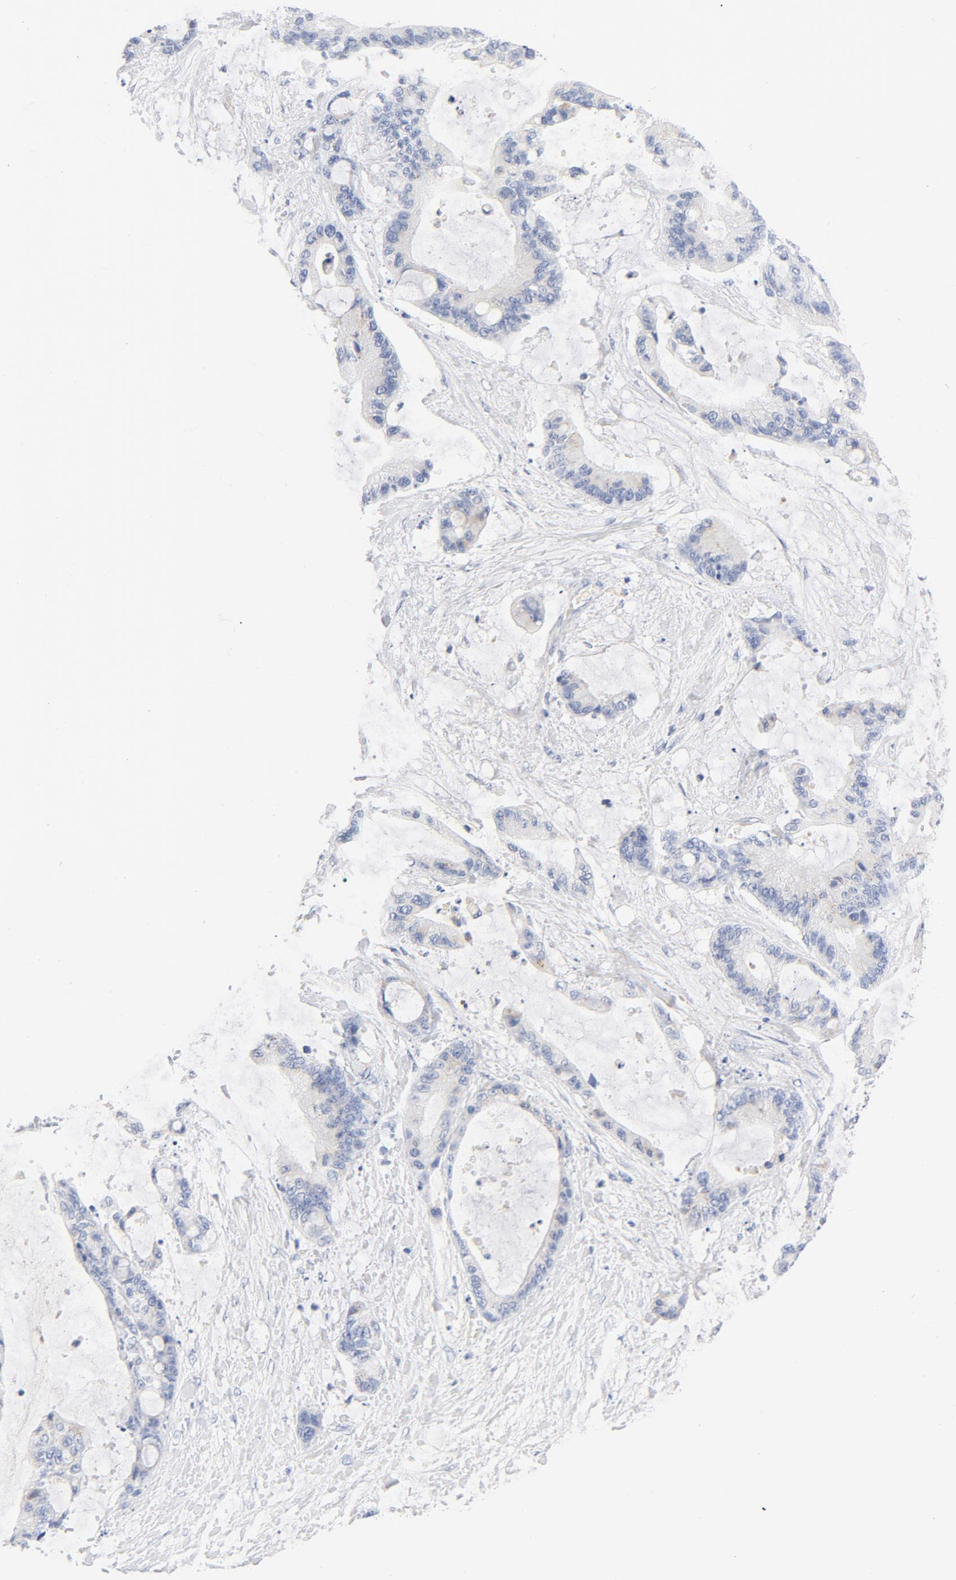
{"staining": {"intensity": "negative", "quantity": "none", "location": "none"}, "tissue": "liver cancer", "cell_type": "Tumor cells", "image_type": "cancer", "snomed": [{"axis": "morphology", "description": "Cholangiocarcinoma"}, {"axis": "topography", "description": "Liver"}], "caption": "The photomicrograph demonstrates no staining of tumor cells in cholangiocarcinoma (liver). (DAB (3,3'-diaminobenzidine) immunohistochemistry, high magnification).", "gene": "HOMER1", "patient": {"sex": "female", "age": 73}}